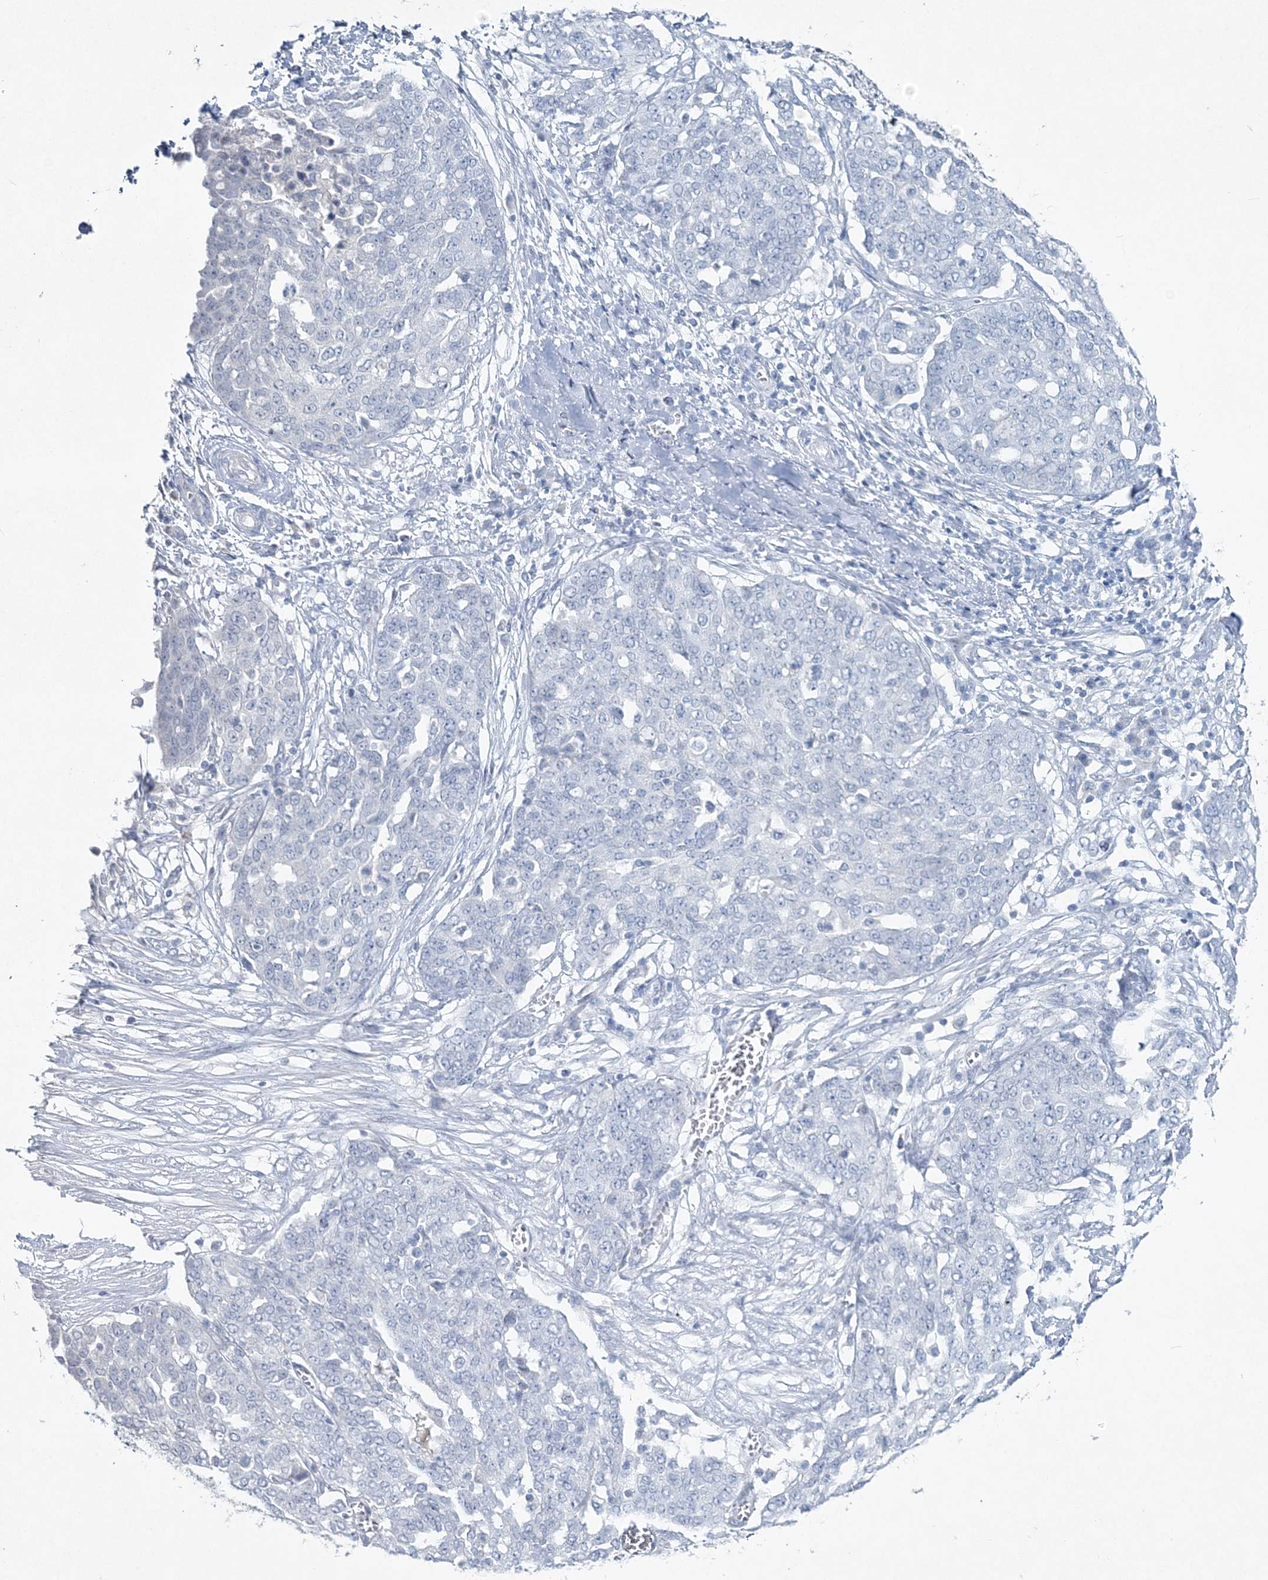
{"staining": {"intensity": "negative", "quantity": "none", "location": "none"}, "tissue": "ovarian cancer", "cell_type": "Tumor cells", "image_type": "cancer", "snomed": [{"axis": "morphology", "description": "Cystadenocarcinoma, serous, NOS"}, {"axis": "topography", "description": "Soft tissue"}, {"axis": "topography", "description": "Ovary"}], "caption": "A photomicrograph of serous cystadenocarcinoma (ovarian) stained for a protein demonstrates no brown staining in tumor cells.", "gene": "GCKR", "patient": {"sex": "female", "age": 57}}